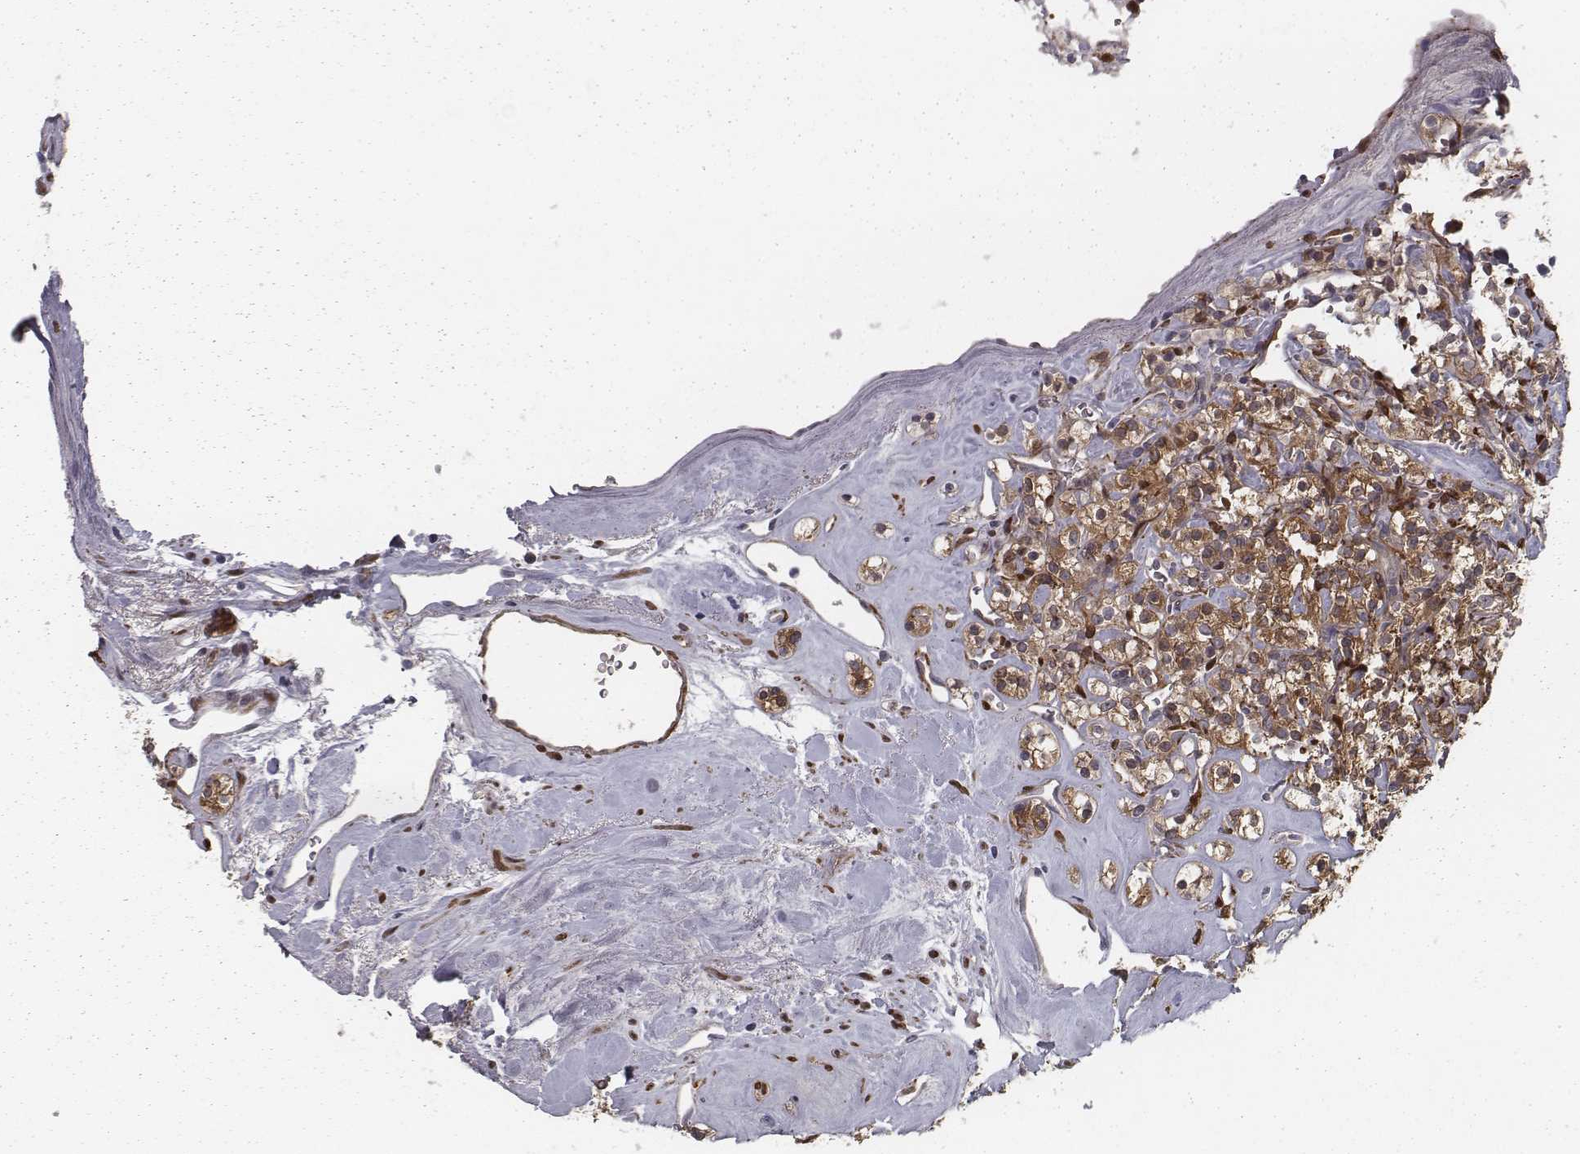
{"staining": {"intensity": "strong", "quantity": ">75%", "location": "cytoplasmic/membranous"}, "tissue": "renal cancer", "cell_type": "Tumor cells", "image_type": "cancer", "snomed": [{"axis": "morphology", "description": "Adenocarcinoma, NOS"}, {"axis": "topography", "description": "Kidney"}], "caption": "DAB immunohistochemical staining of renal cancer demonstrates strong cytoplasmic/membranous protein expression in about >75% of tumor cells. Using DAB (brown) and hematoxylin (blue) stains, captured at high magnification using brightfield microscopy.", "gene": "ISYNA1", "patient": {"sex": "male", "age": 77}}